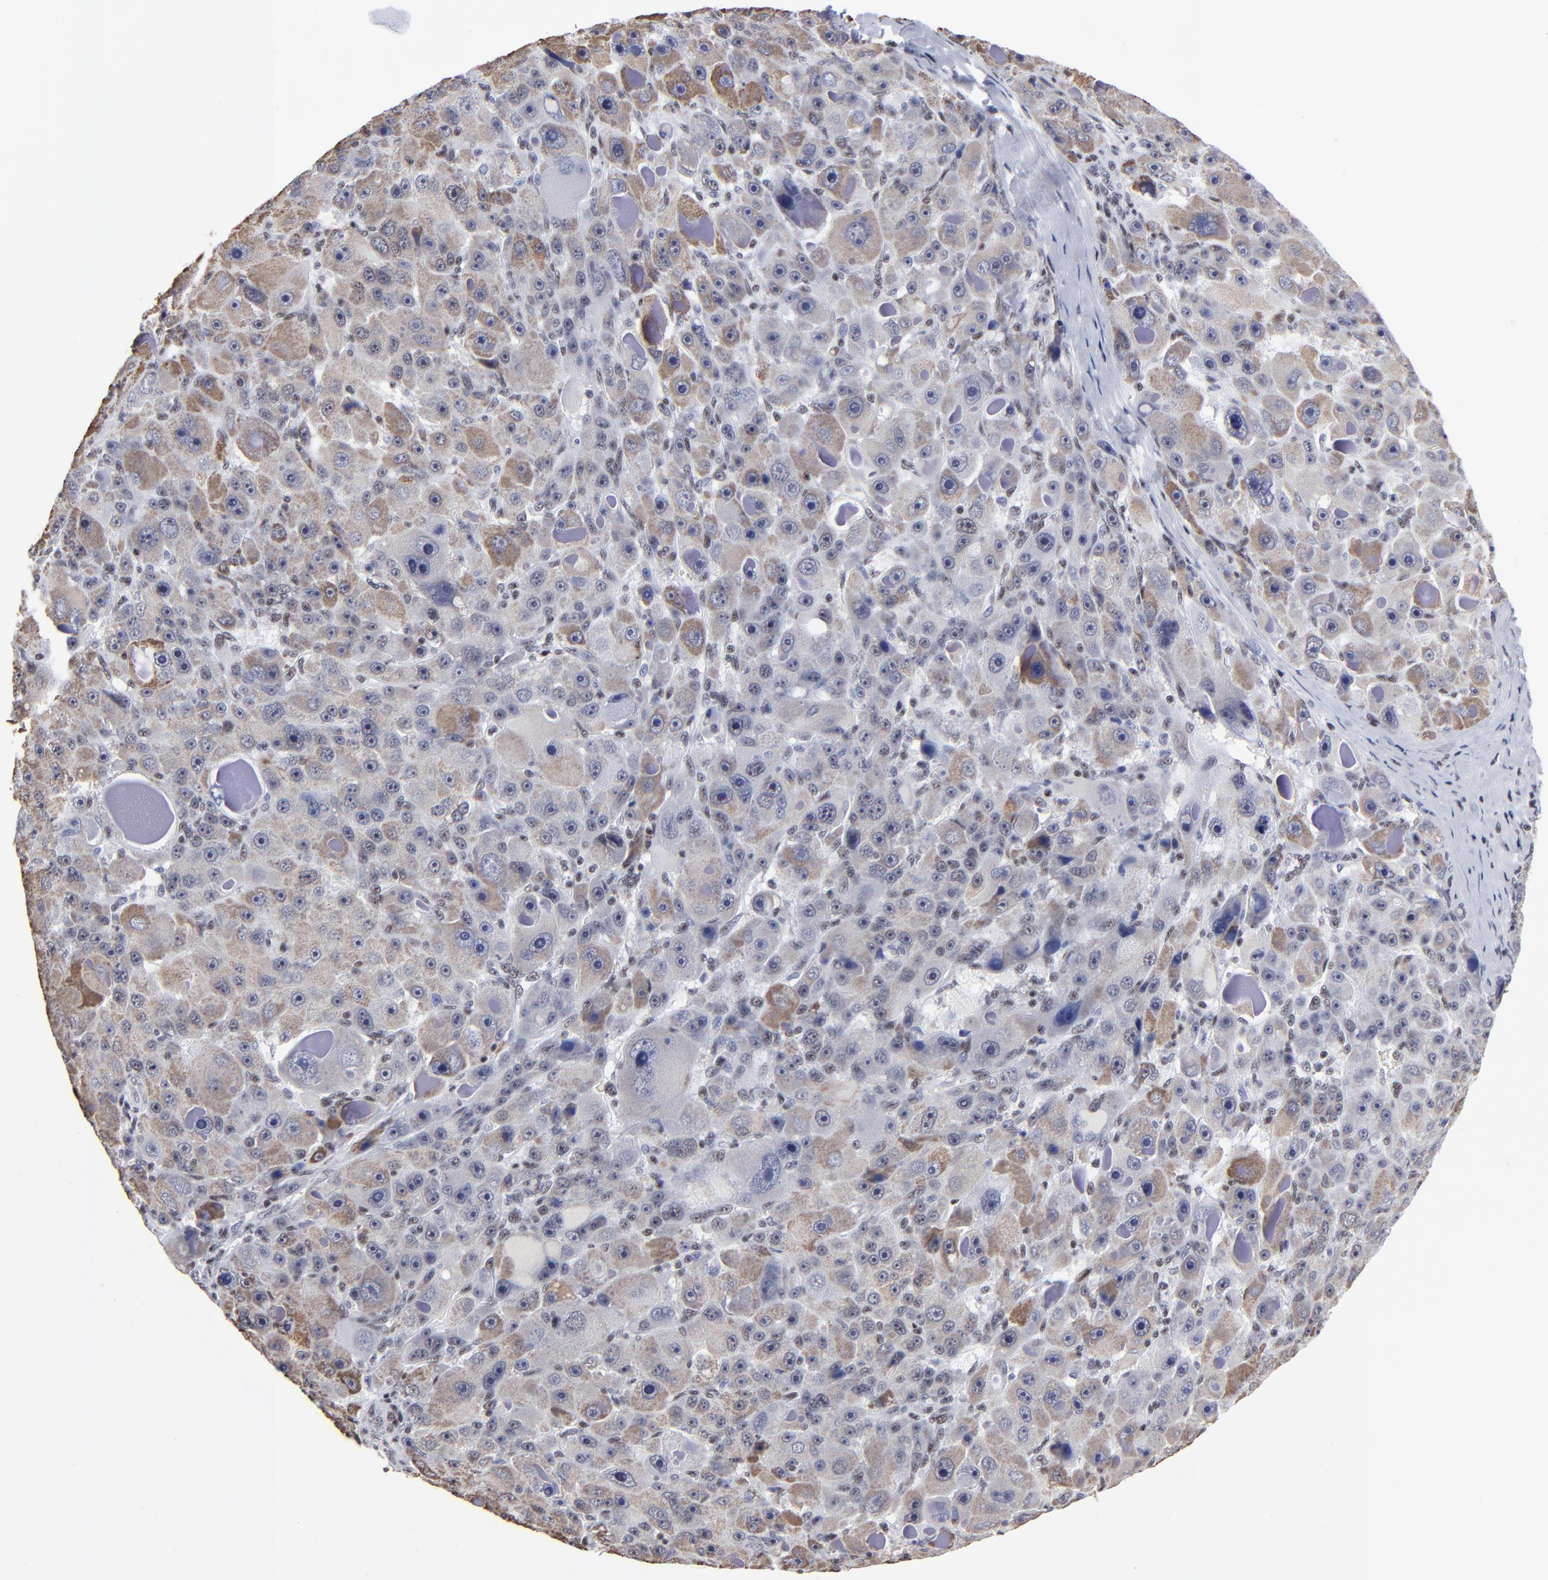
{"staining": {"intensity": "weak", "quantity": "25%-75%", "location": "cytoplasmic/membranous"}, "tissue": "liver cancer", "cell_type": "Tumor cells", "image_type": "cancer", "snomed": [{"axis": "morphology", "description": "Carcinoma, Hepatocellular, NOS"}, {"axis": "topography", "description": "Liver"}], "caption": "DAB immunohistochemical staining of liver hepatocellular carcinoma exhibits weak cytoplasmic/membranous protein expression in approximately 25%-75% of tumor cells. The staining was performed using DAB to visualize the protein expression in brown, while the nuclei were stained in blue with hematoxylin (Magnification: 20x).", "gene": "SP2", "patient": {"sex": "male", "age": 76}}